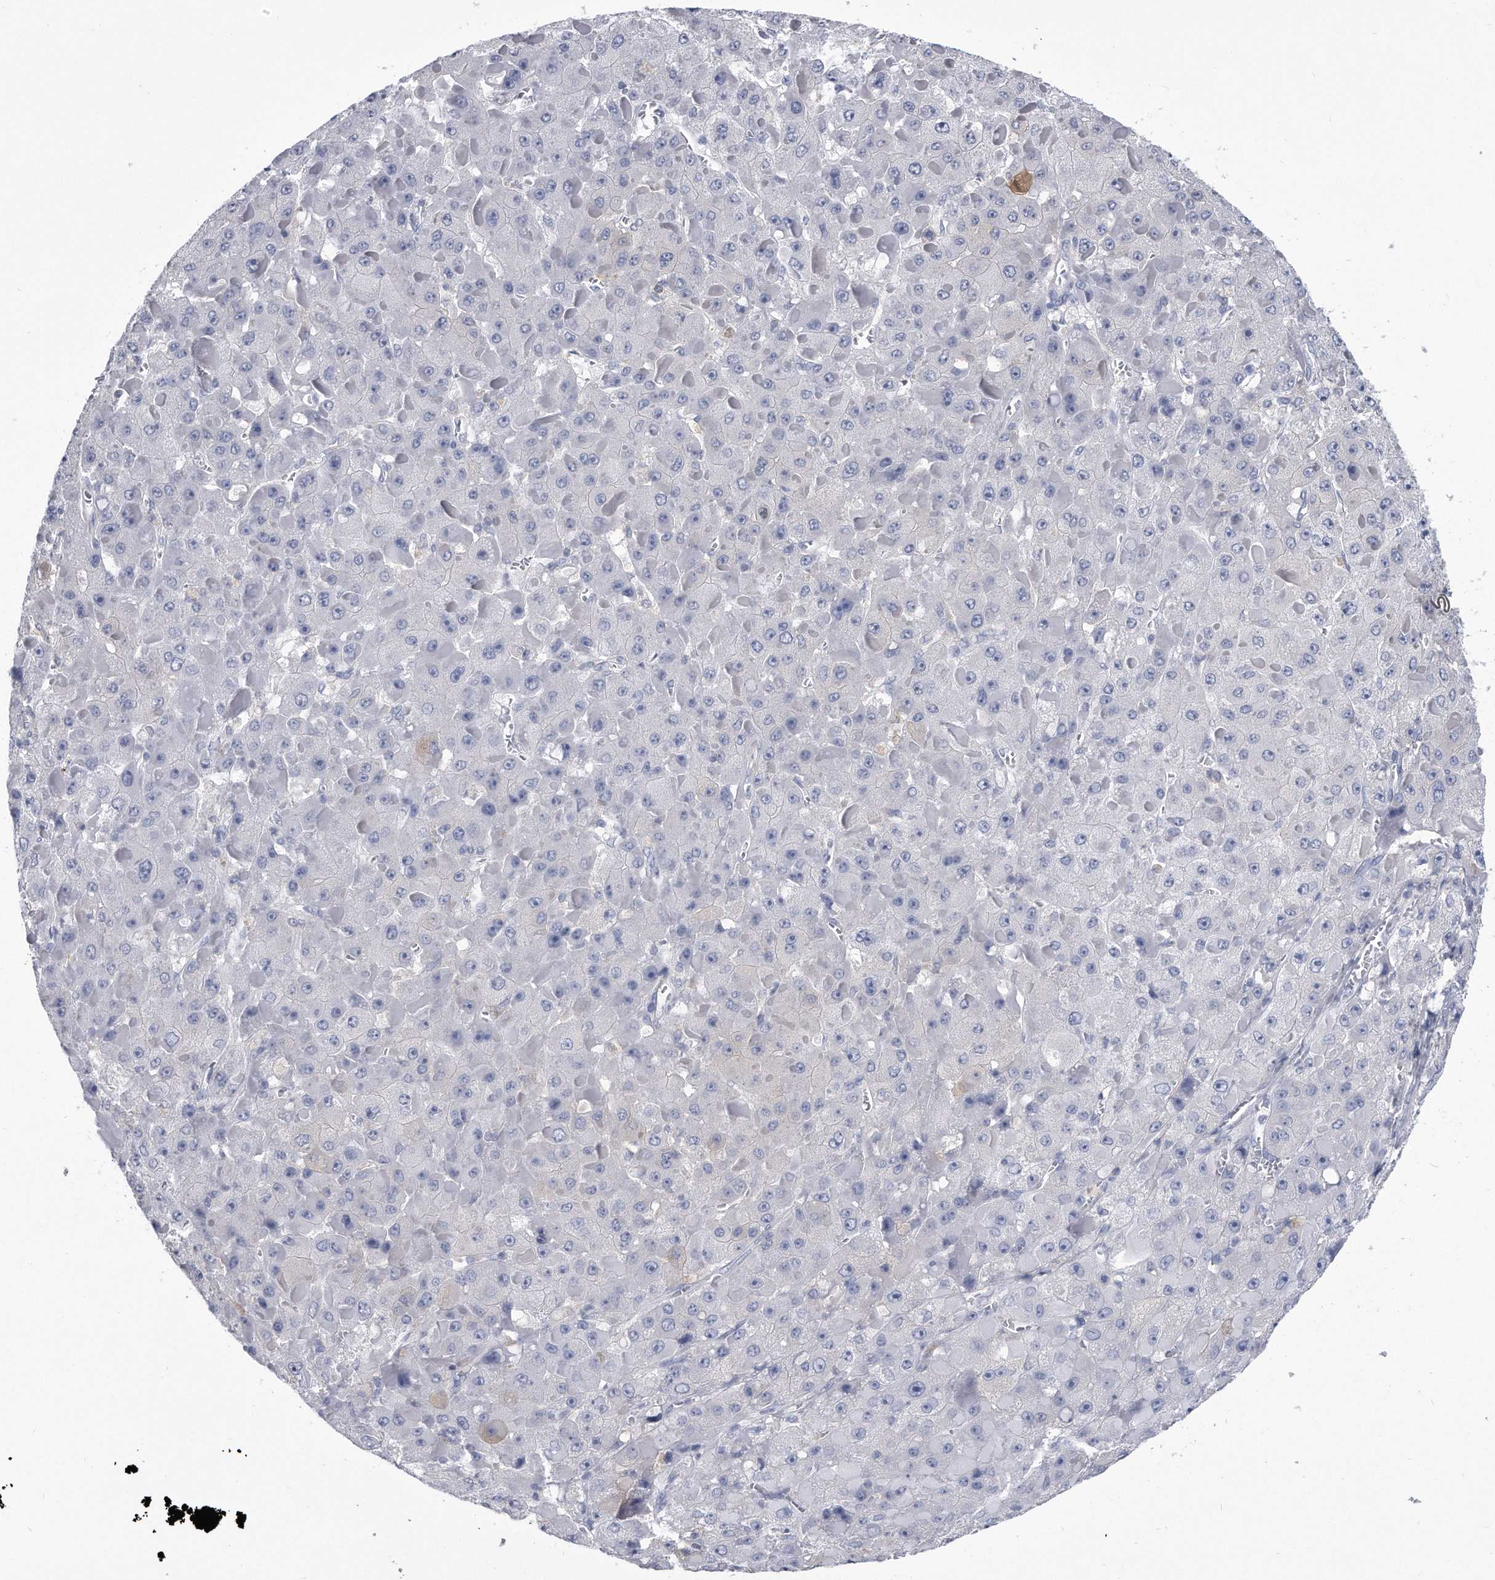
{"staining": {"intensity": "negative", "quantity": "none", "location": "none"}, "tissue": "liver cancer", "cell_type": "Tumor cells", "image_type": "cancer", "snomed": [{"axis": "morphology", "description": "Carcinoma, Hepatocellular, NOS"}, {"axis": "topography", "description": "Liver"}], "caption": "A photomicrograph of liver cancer (hepatocellular carcinoma) stained for a protein reveals no brown staining in tumor cells.", "gene": "PYGB", "patient": {"sex": "female", "age": 73}}